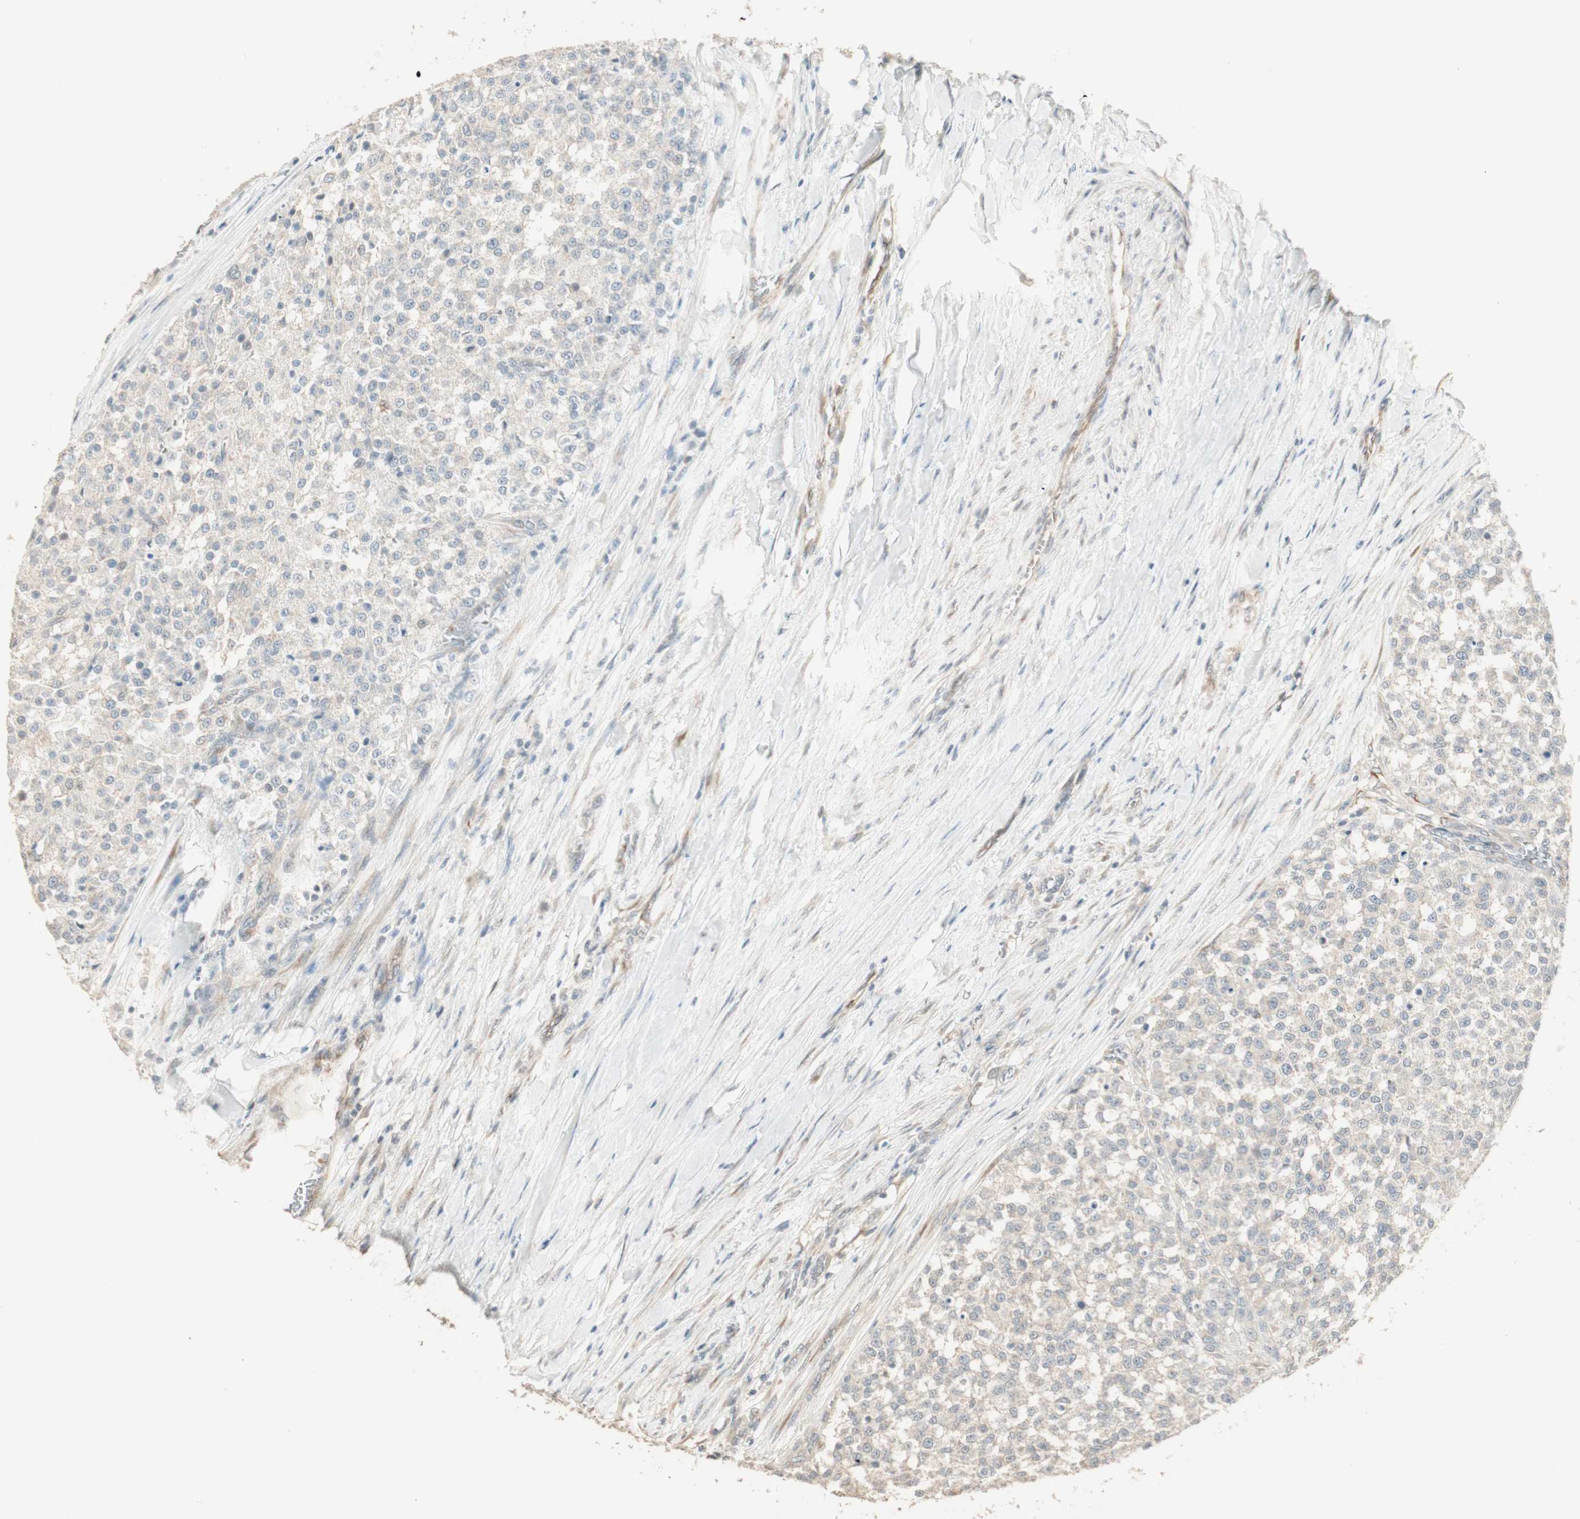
{"staining": {"intensity": "weak", "quantity": "25%-75%", "location": "cytoplasmic/membranous"}, "tissue": "testis cancer", "cell_type": "Tumor cells", "image_type": "cancer", "snomed": [{"axis": "morphology", "description": "Seminoma, NOS"}, {"axis": "topography", "description": "Testis"}], "caption": "This histopathology image shows IHC staining of human seminoma (testis), with low weak cytoplasmic/membranous positivity in about 25%-75% of tumor cells.", "gene": "TASOR", "patient": {"sex": "male", "age": 59}}